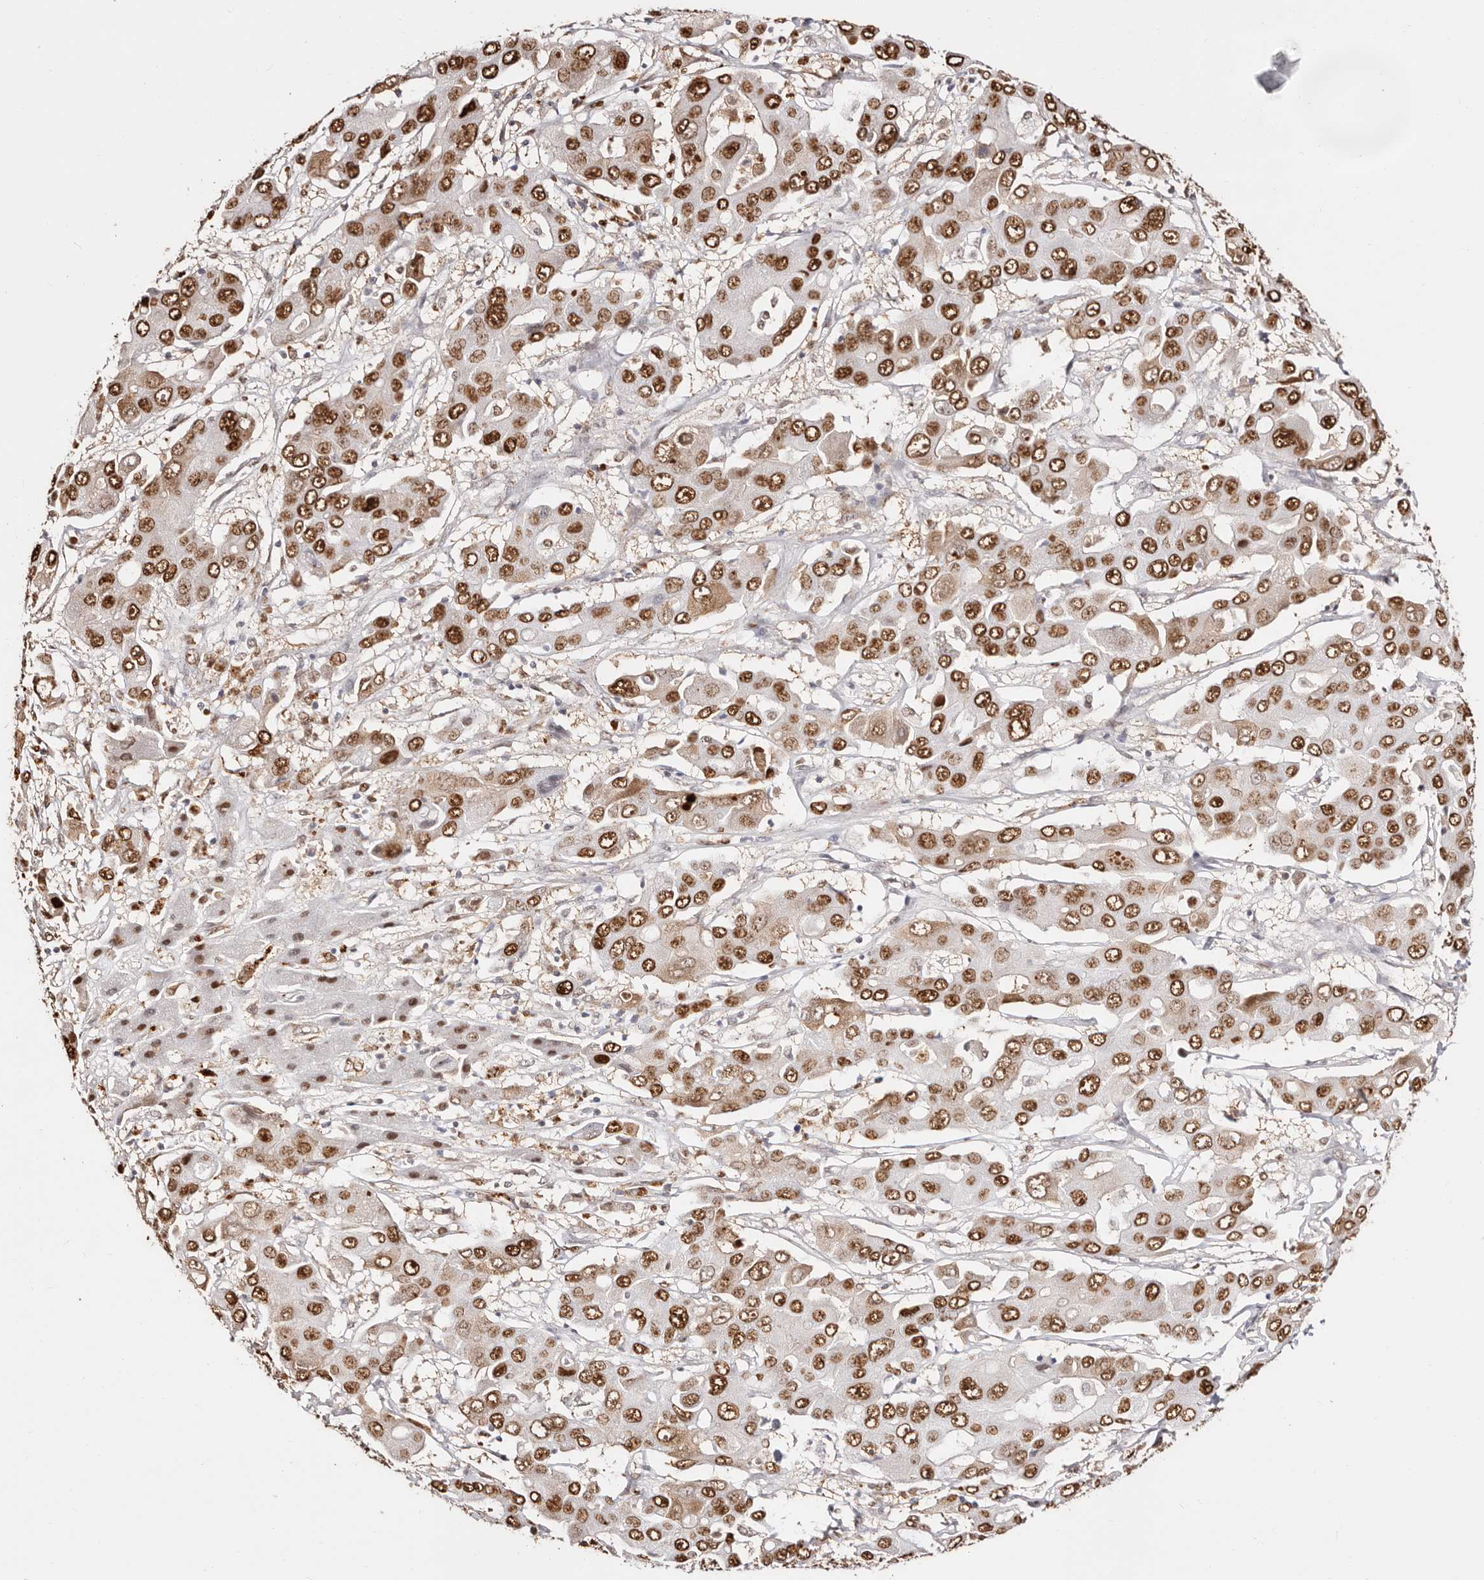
{"staining": {"intensity": "strong", "quantity": ">75%", "location": "nuclear"}, "tissue": "liver cancer", "cell_type": "Tumor cells", "image_type": "cancer", "snomed": [{"axis": "morphology", "description": "Cholangiocarcinoma"}, {"axis": "topography", "description": "Liver"}], "caption": "Strong nuclear positivity is present in approximately >75% of tumor cells in cholangiocarcinoma (liver). The protein is stained brown, and the nuclei are stained in blue (DAB (3,3'-diaminobenzidine) IHC with brightfield microscopy, high magnification).", "gene": "TKT", "patient": {"sex": "male", "age": 67}}